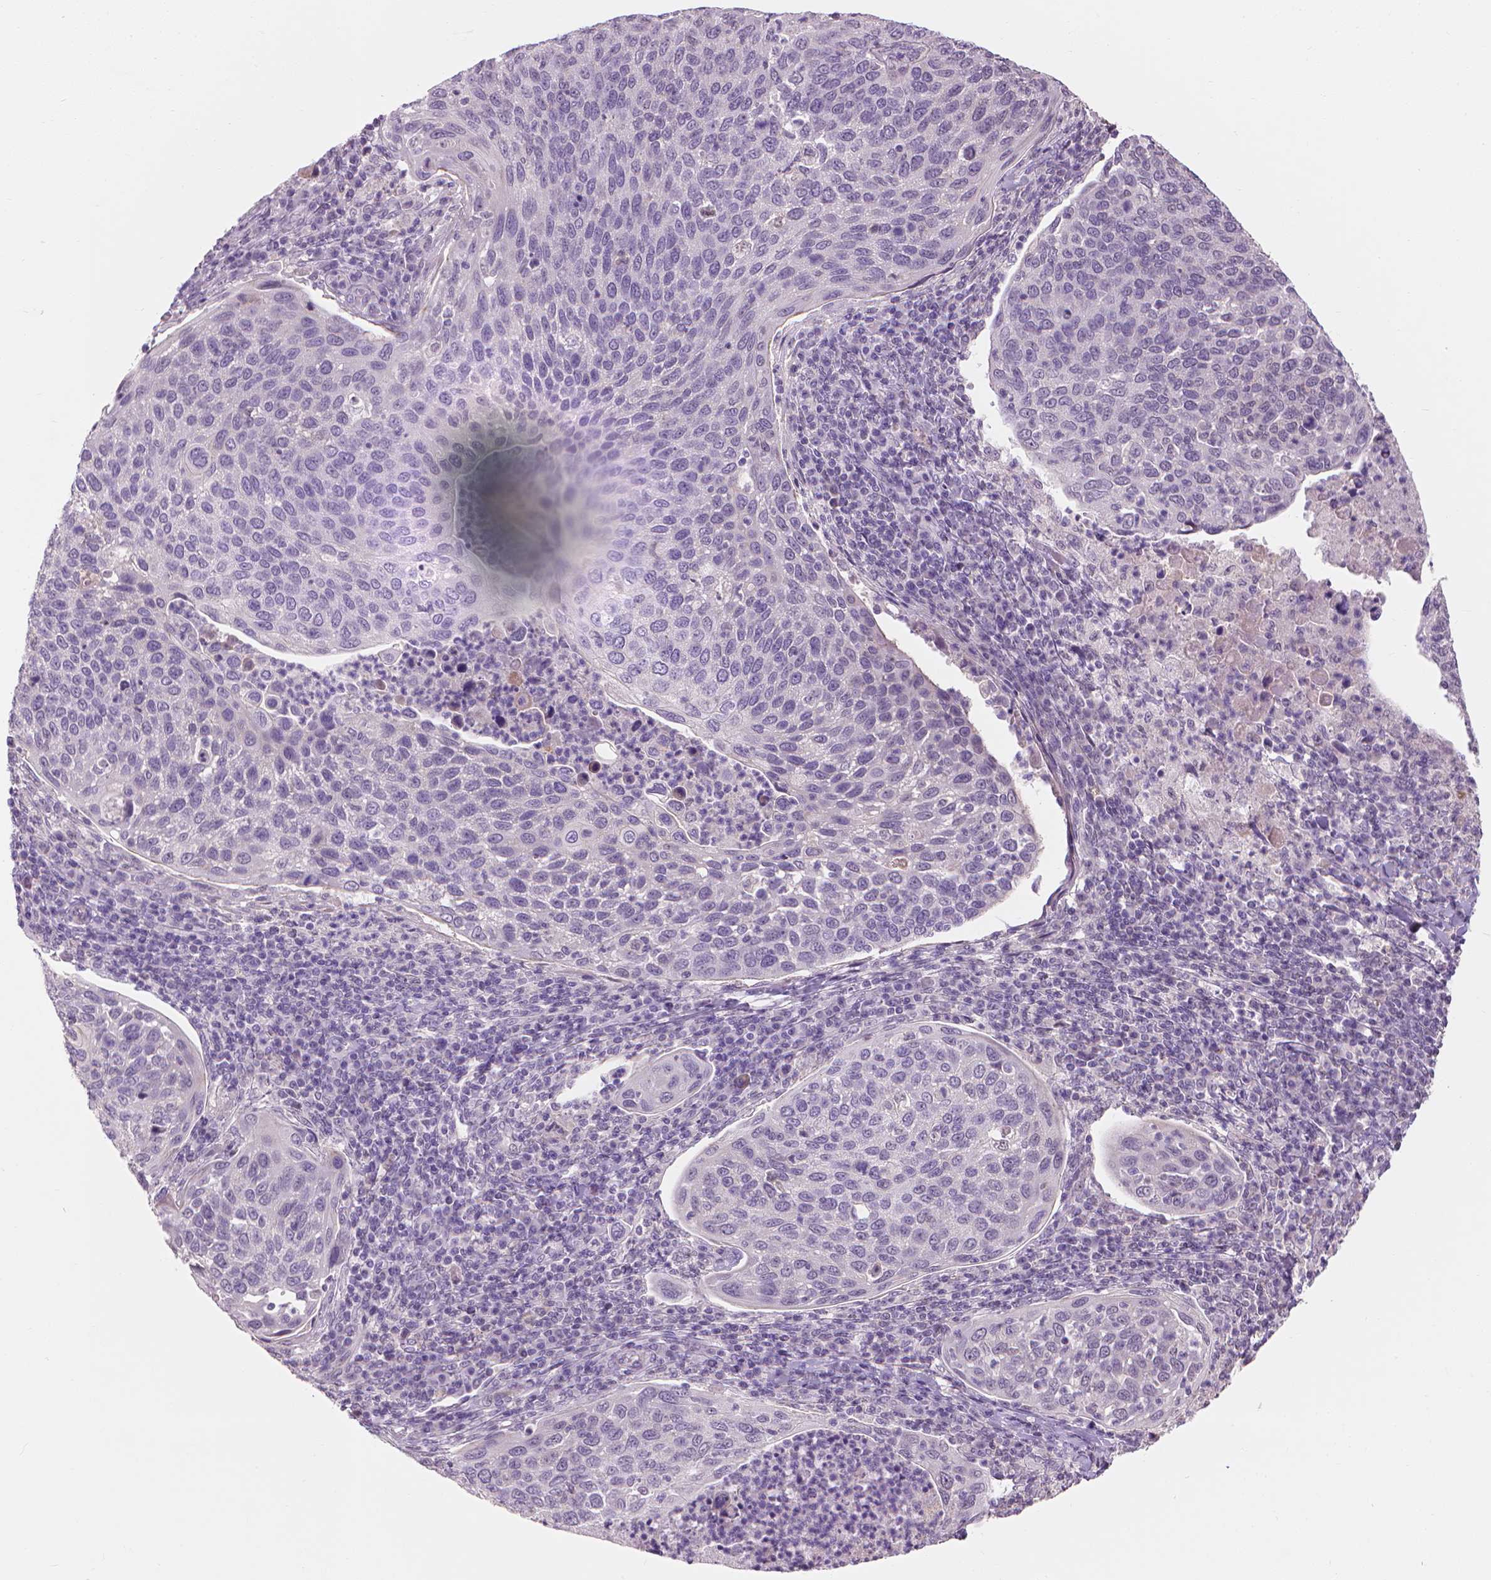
{"staining": {"intensity": "negative", "quantity": "none", "location": "none"}, "tissue": "cervical cancer", "cell_type": "Tumor cells", "image_type": "cancer", "snomed": [{"axis": "morphology", "description": "Squamous cell carcinoma, NOS"}, {"axis": "topography", "description": "Cervix"}], "caption": "This histopathology image is of cervical cancer stained with immunohistochemistry to label a protein in brown with the nuclei are counter-stained blue. There is no staining in tumor cells.", "gene": "SAXO2", "patient": {"sex": "female", "age": 54}}